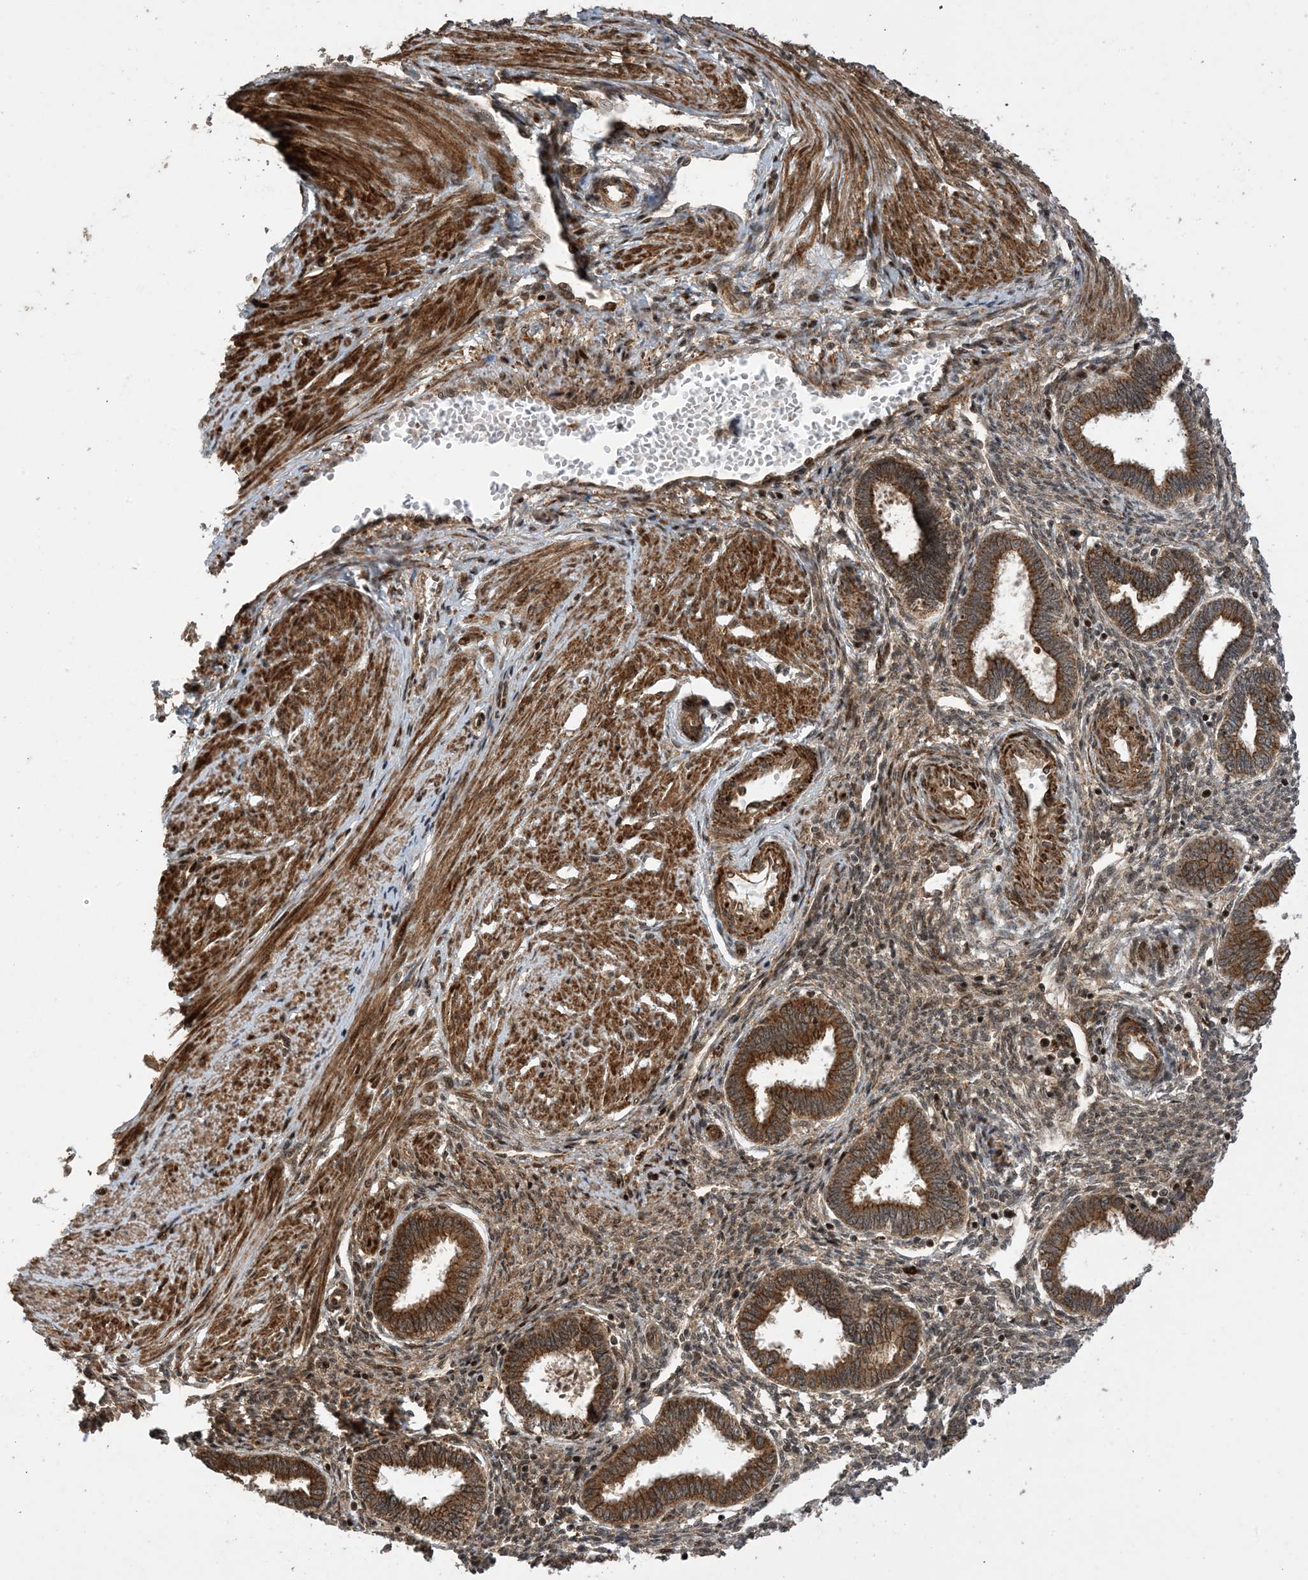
{"staining": {"intensity": "moderate", "quantity": "25%-75%", "location": "cytoplasmic/membranous,nuclear"}, "tissue": "endometrium", "cell_type": "Cells in endometrial stroma", "image_type": "normal", "snomed": [{"axis": "morphology", "description": "Normal tissue, NOS"}, {"axis": "topography", "description": "Endometrium"}], "caption": "This histopathology image reveals unremarkable endometrium stained with immunohistochemistry (IHC) to label a protein in brown. The cytoplasmic/membranous,nuclear of cells in endometrial stroma show moderate positivity for the protein. Nuclei are counter-stained blue.", "gene": "ZNF511", "patient": {"sex": "female", "age": 33}}